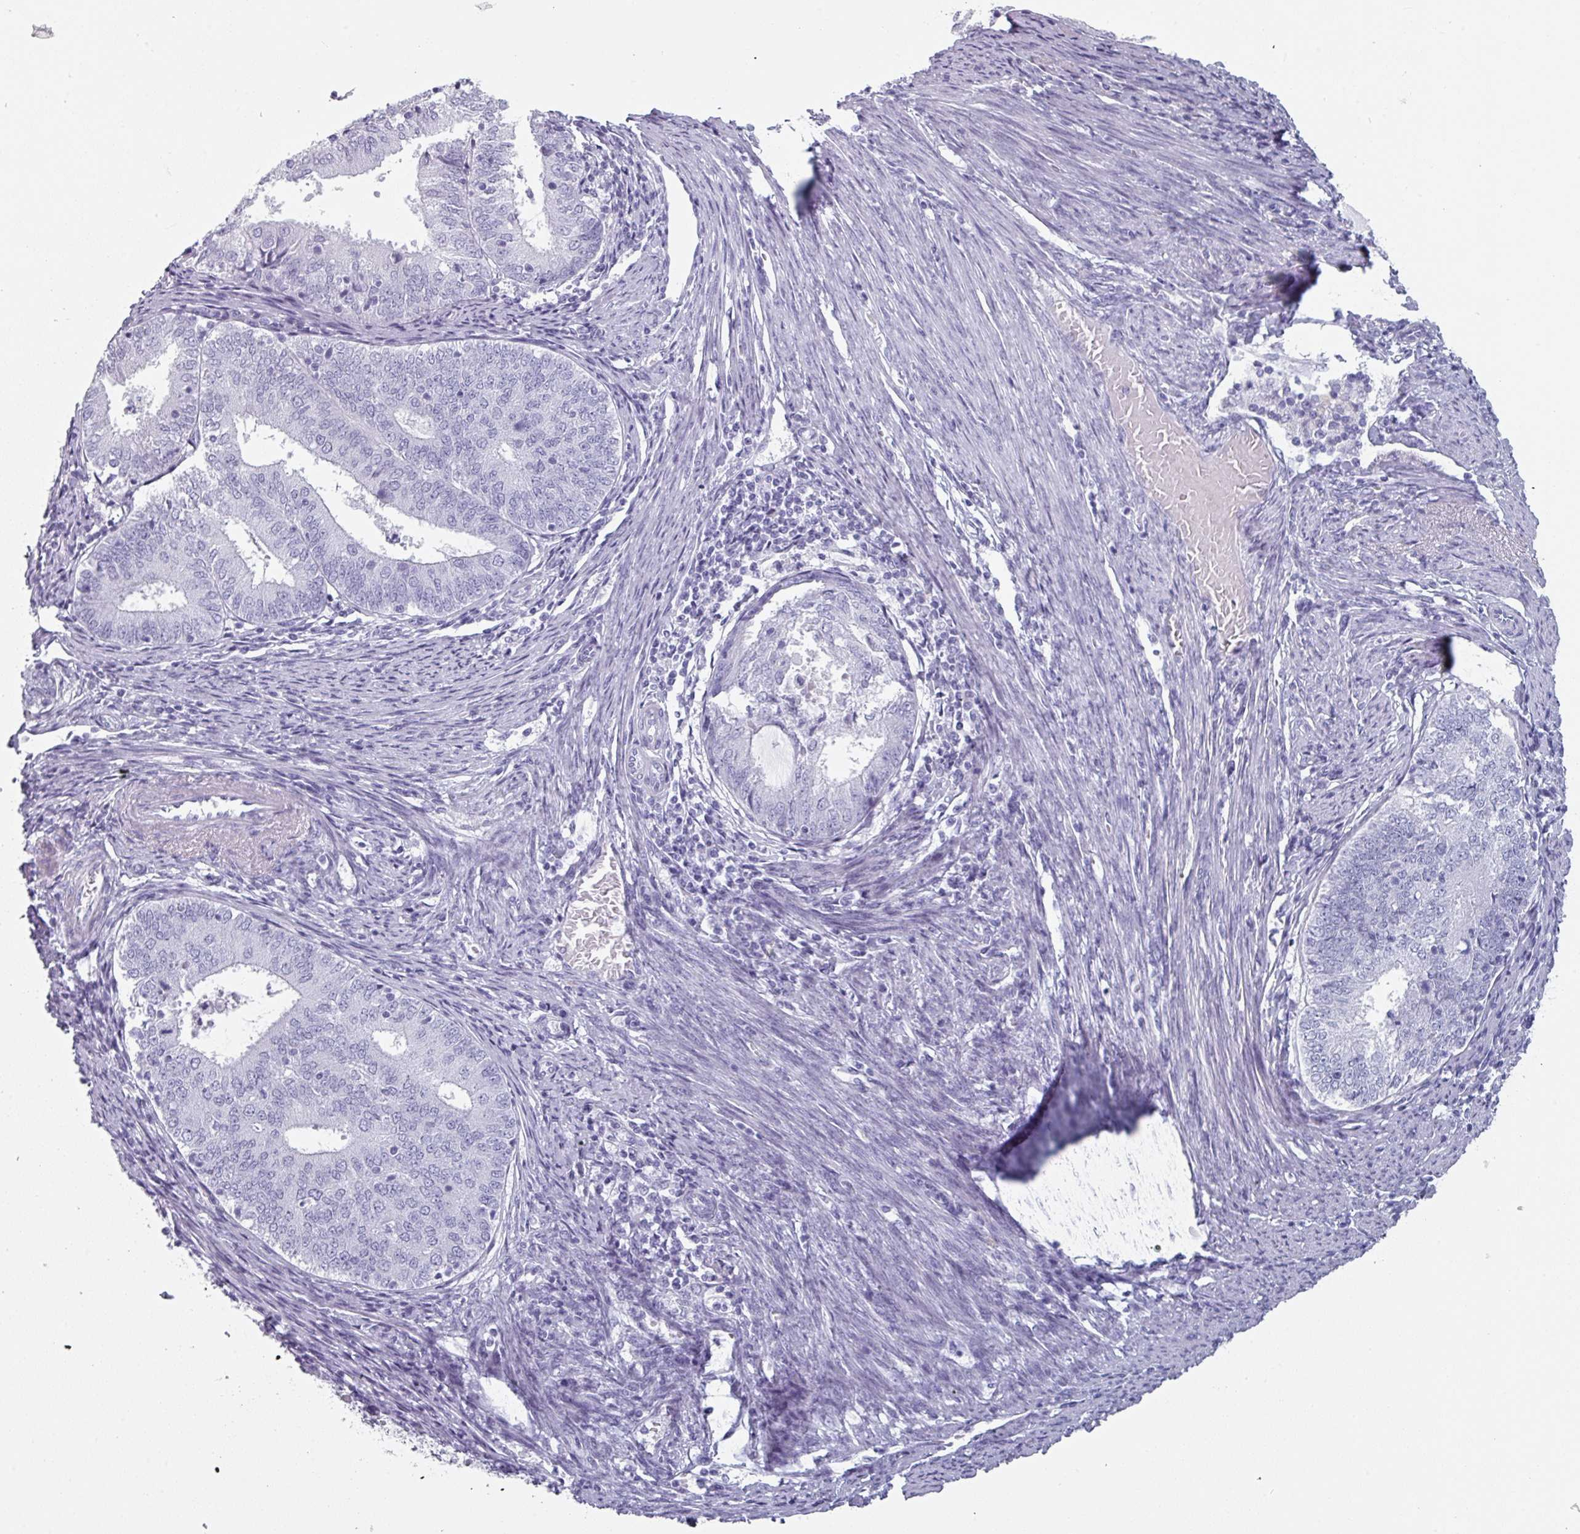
{"staining": {"intensity": "negative", "quantity": "none", "location": "none"}, "tissue": "endometrial cancer", "cell_type": "Tumor cells", "image_type": "cancer", "snomed": [{"axis": "morphology", "description": "Adenocarcinoma, NOS"}, {"axis": "topography", "description": "Endometrium"}], "caption": "Human adenocarcinoma (endometrial) stained for a protein using IHC reveals no expression in tumor cells.", "gene": "SLC35G2", "patient": {"sex": "female", "age": 57}}